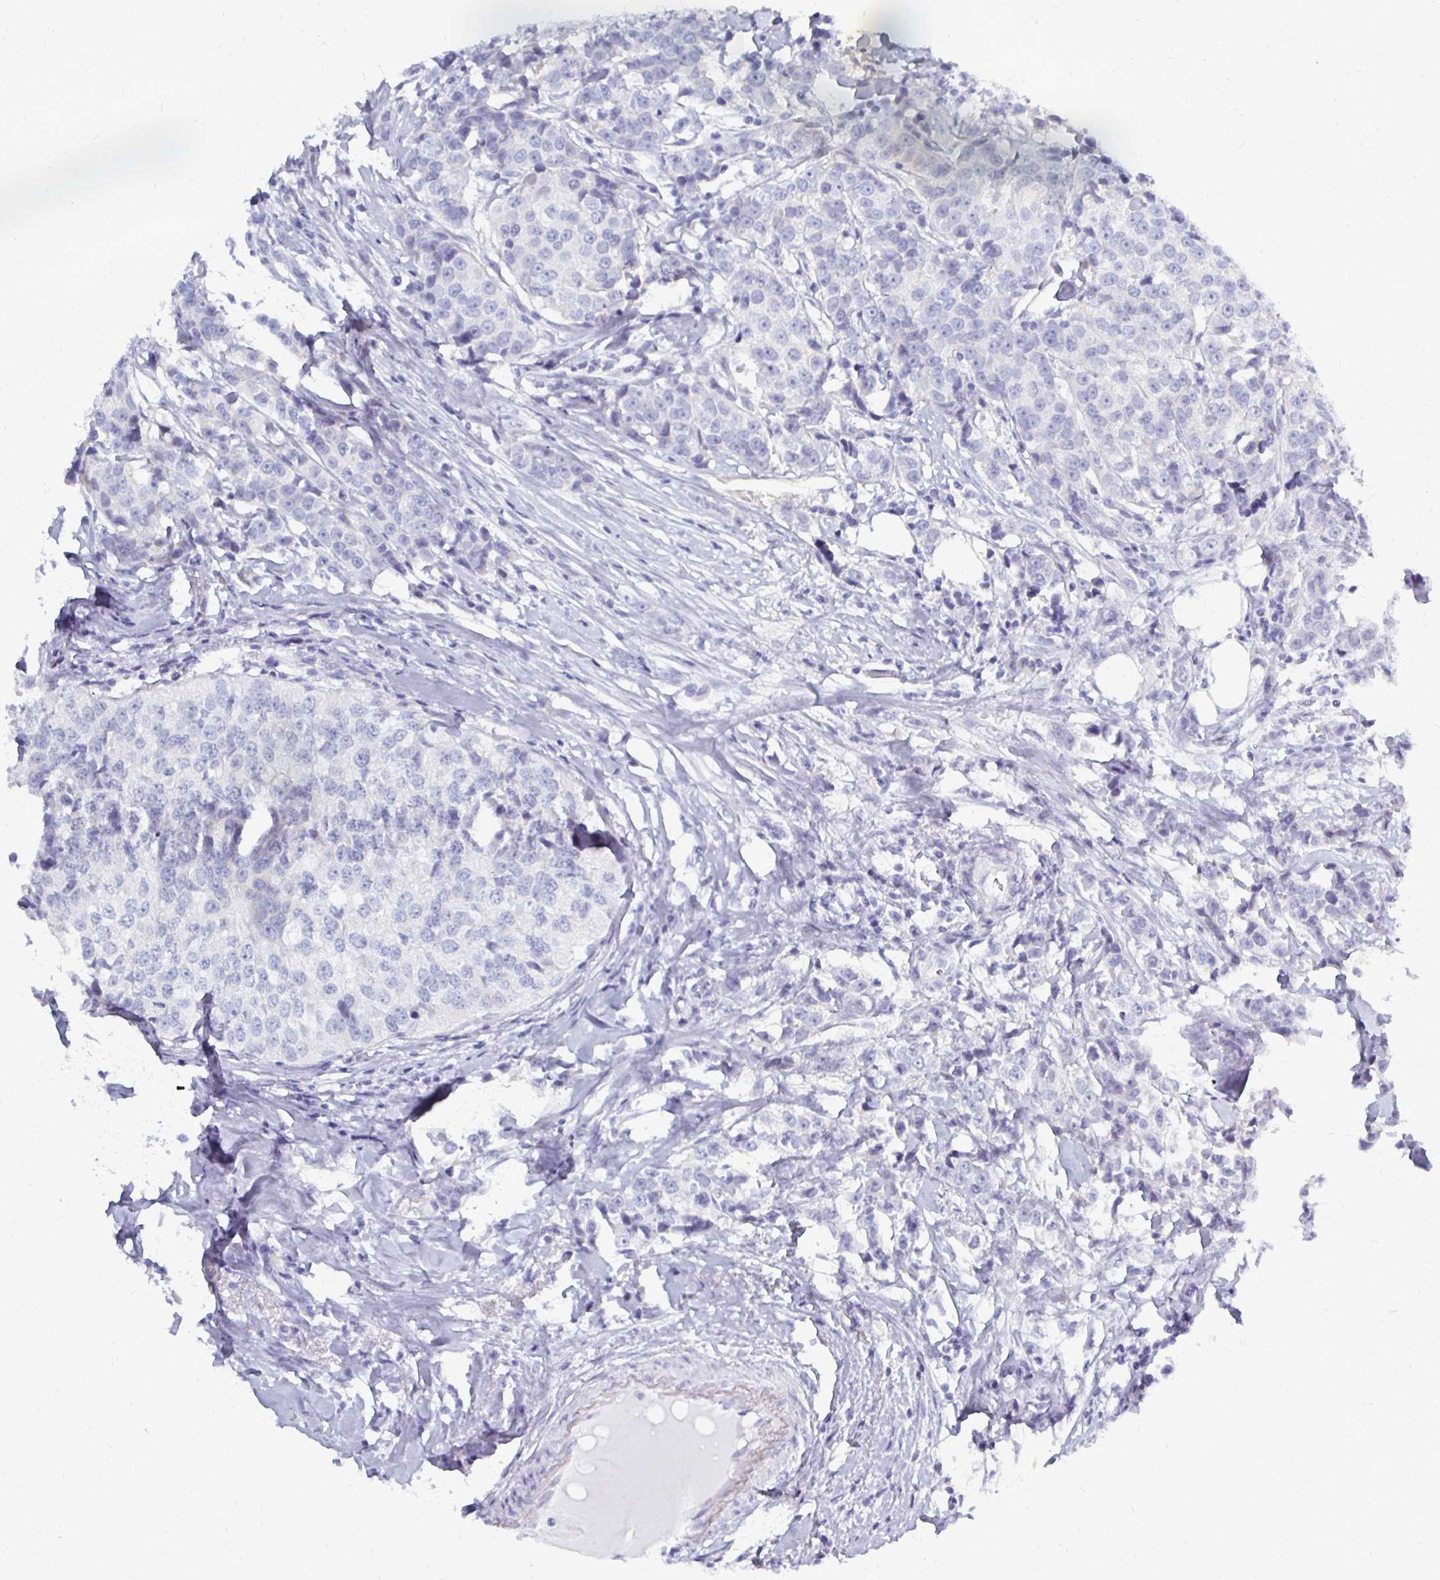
{"staining": {"intensity": "negative", "quantity": "none", "location": "none"}, "tissue": "breast cancer", "cell_type": "Tumor cells", "image_type": "cancer", "snomed": [{"axis": "morphology", "description": "Duct carcinoma"}, {"axis": "topography", "description": "Breast"}], "caption": "Tumor cells show no significant positivity in invasive ductal carcinoma (breast).", "gene": "SYCP3", "patient": {"sex": "female", "age": 80}}